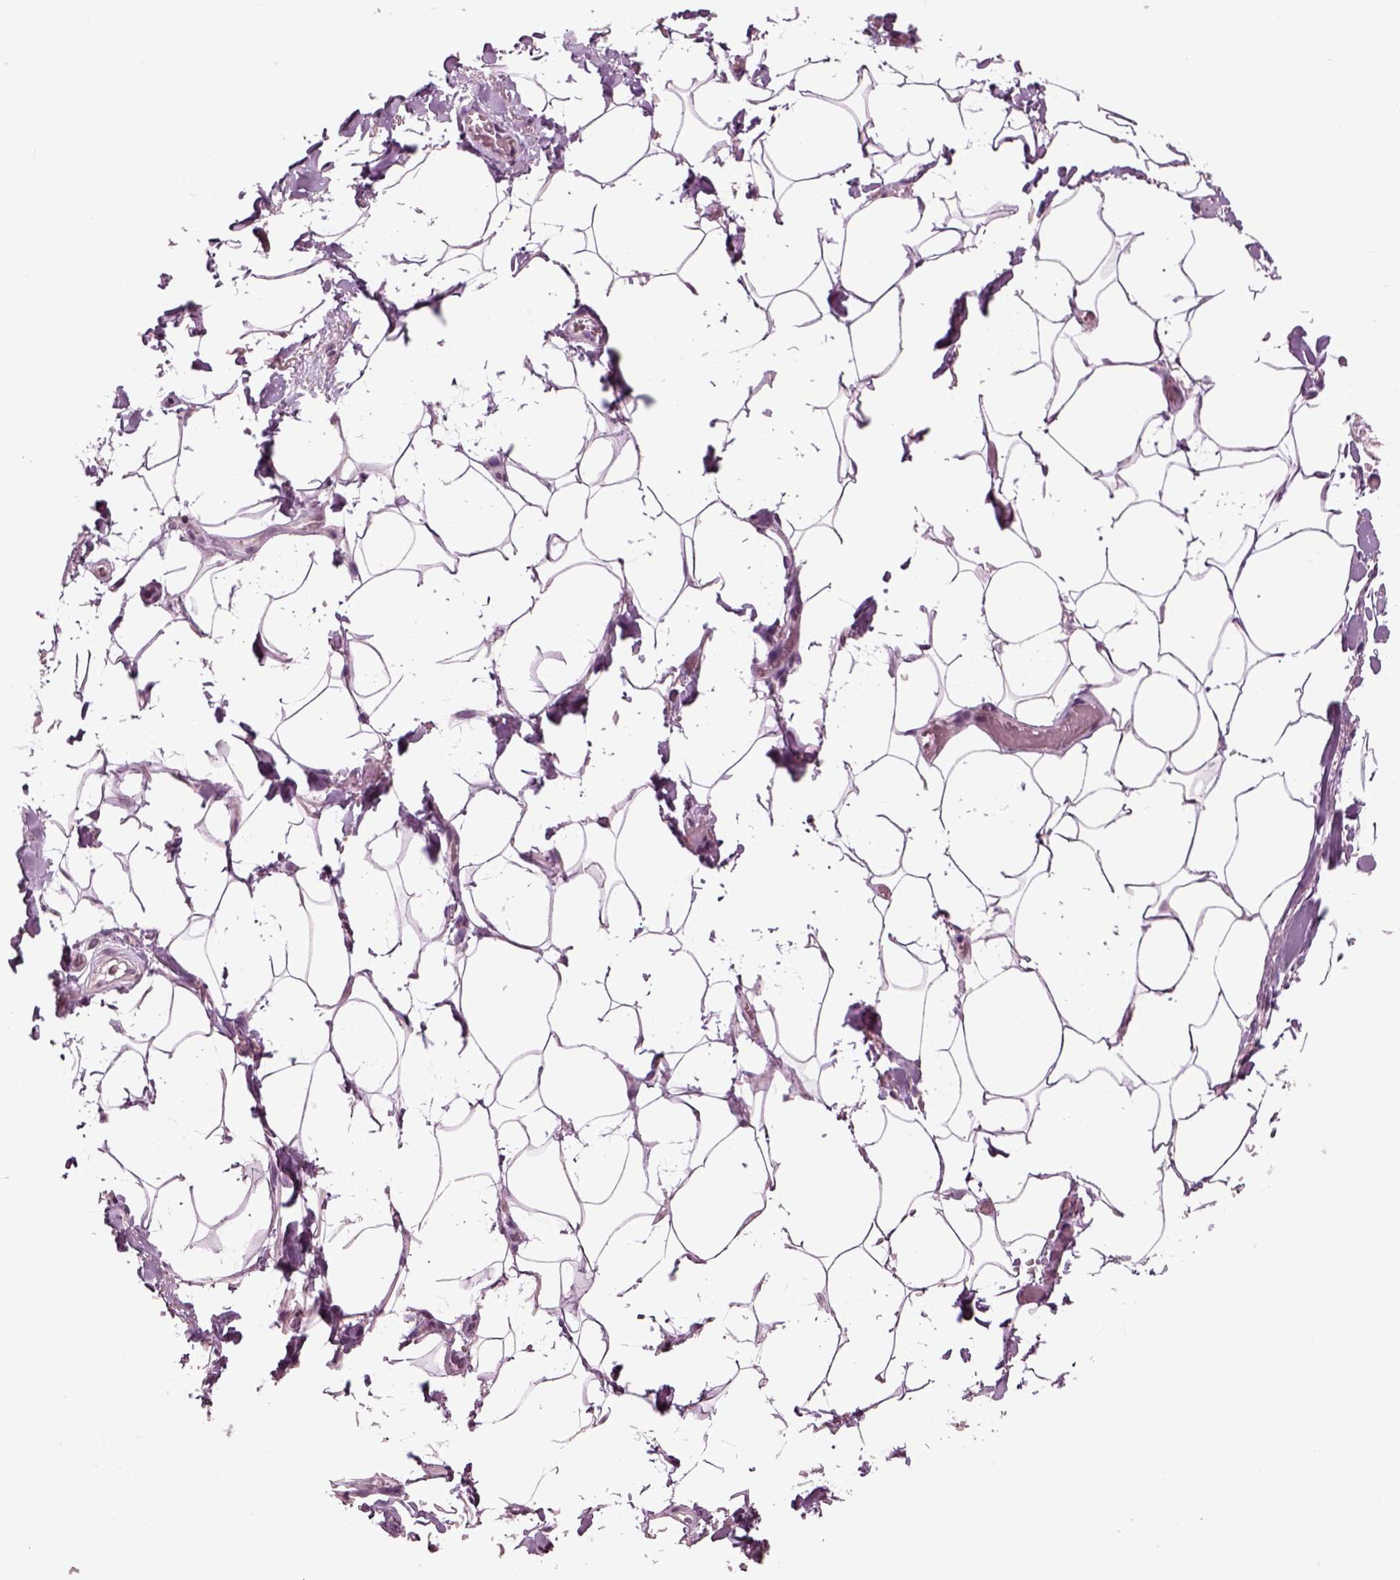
{"staining": {"intensity": "negative", "quantity": "none", "location": "none"}, "tissue": "adipose tissue", "cell_type": "Adipocytes", "image_type": "normal", "snomed": [{"axis": "morphology", "description": "Normal tissue, NOS"}, {"axis": "topography", "description": "Anal"}, {"axis": "topography", "description": "Peripheral nerve tissue"}], "caption": "The histopathology image reveals no significant expression in adipocytes of adipose tissue. (DAB (3,3'-diaminobenzidine) immunohistochemistry, high magnification).", "gene": "CHGB", "patient": {"sex": "male", "age": 53}}